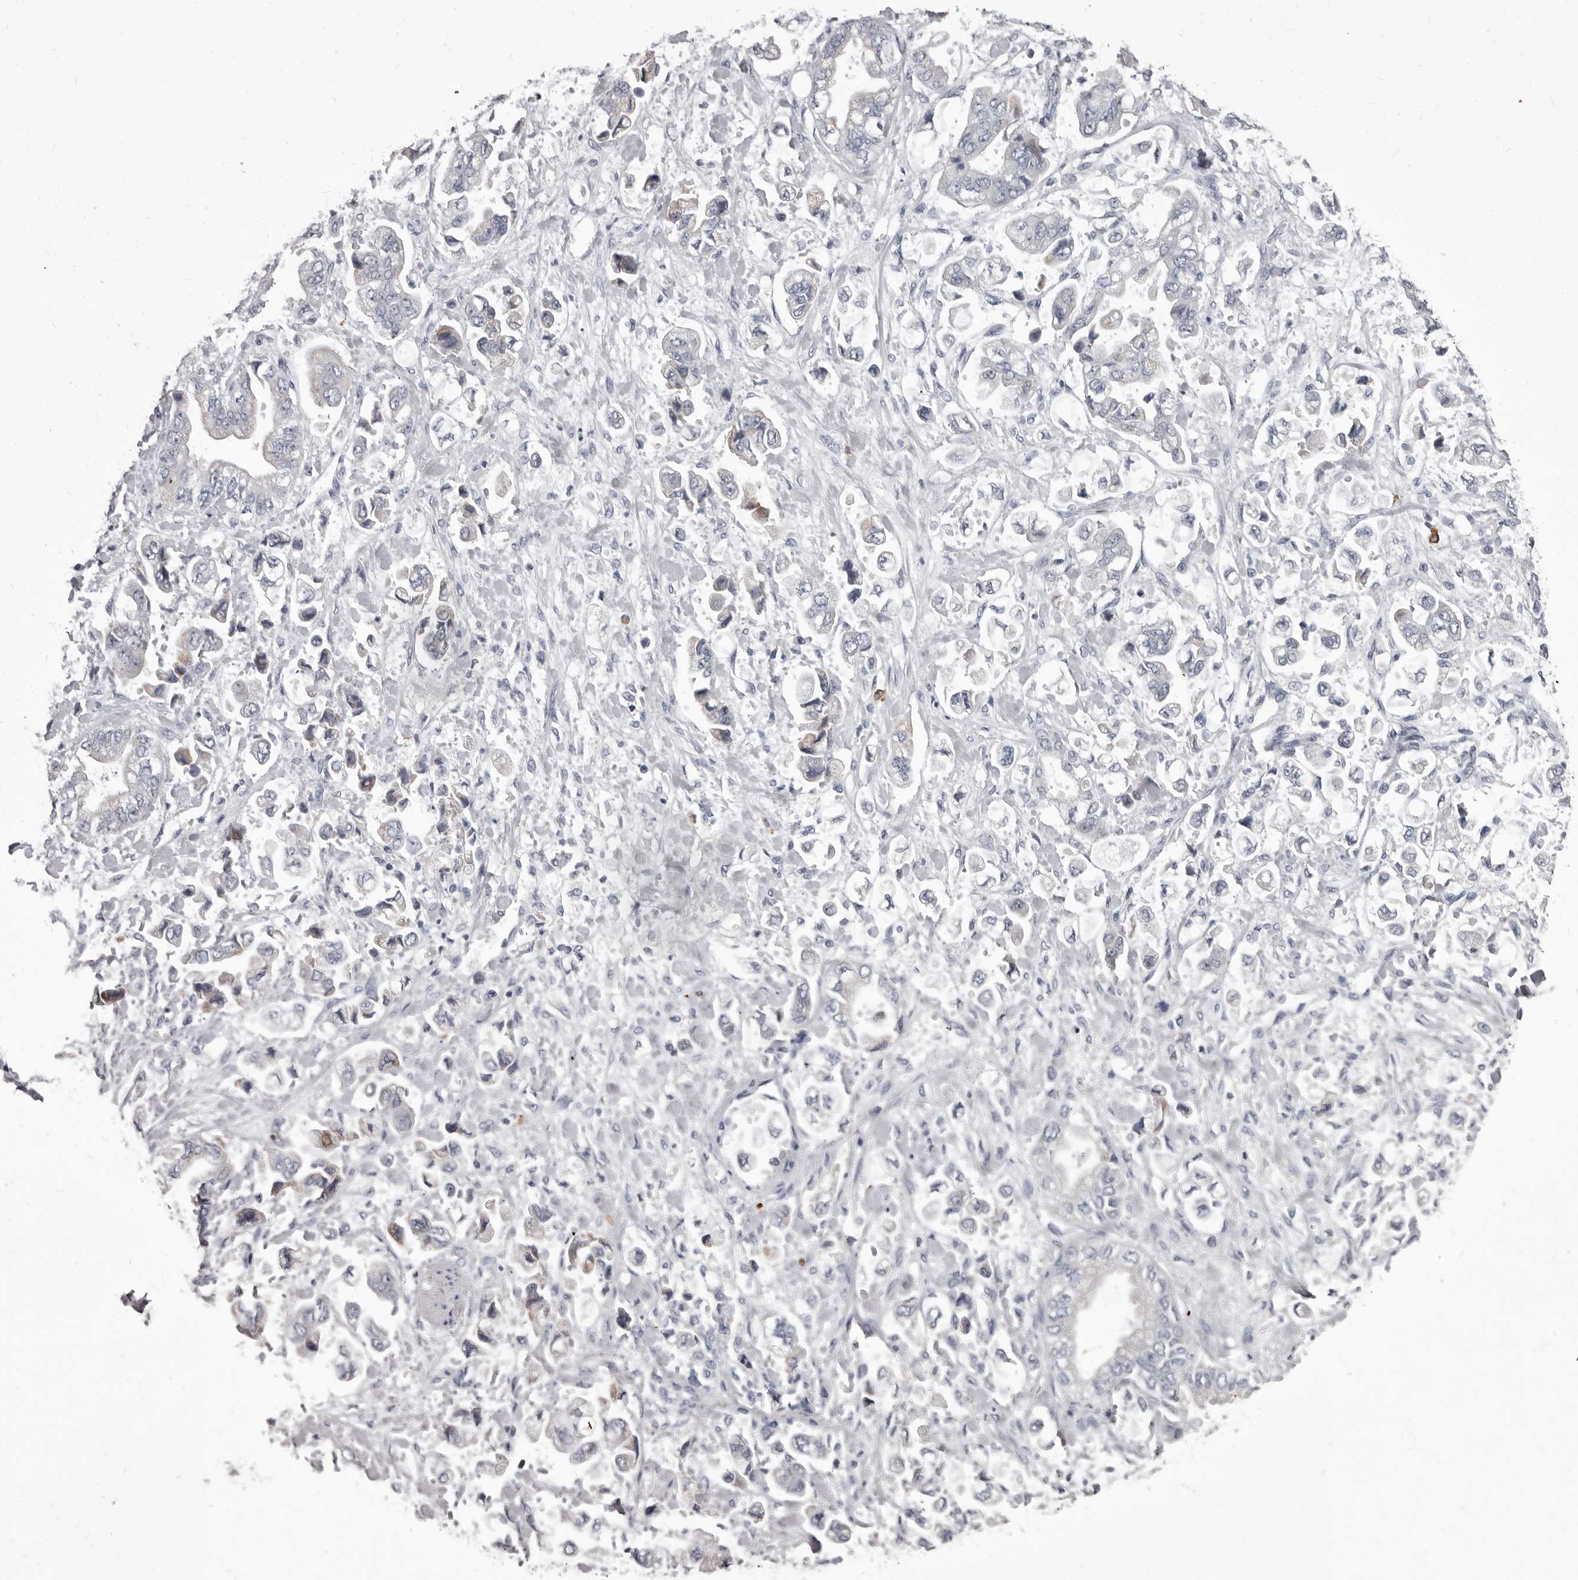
{"staining": {"intensity": "negative", "quantity": "none", "location": "none"}, "tissue": "stomach cancer", "cell_type": "Tumor cells", "image_type": "cancer", "snomed": [{"axis": "morphology", "description": "Normal tissue, NOS"}, {"axis": "morphology", "description": "Adenocarcinoma, NOS"}, {"axis": "topography", "description": "Stomach"}], "caption": "IHC image of neoplastic tissue: human stomach adenocarcinoma stained with DAB (3,3'-diaminobenzidine) reveals no significant protein positivity in tumor cells.", "gene": "GZMH", "patient": {"sex": "male", "age": 62}}